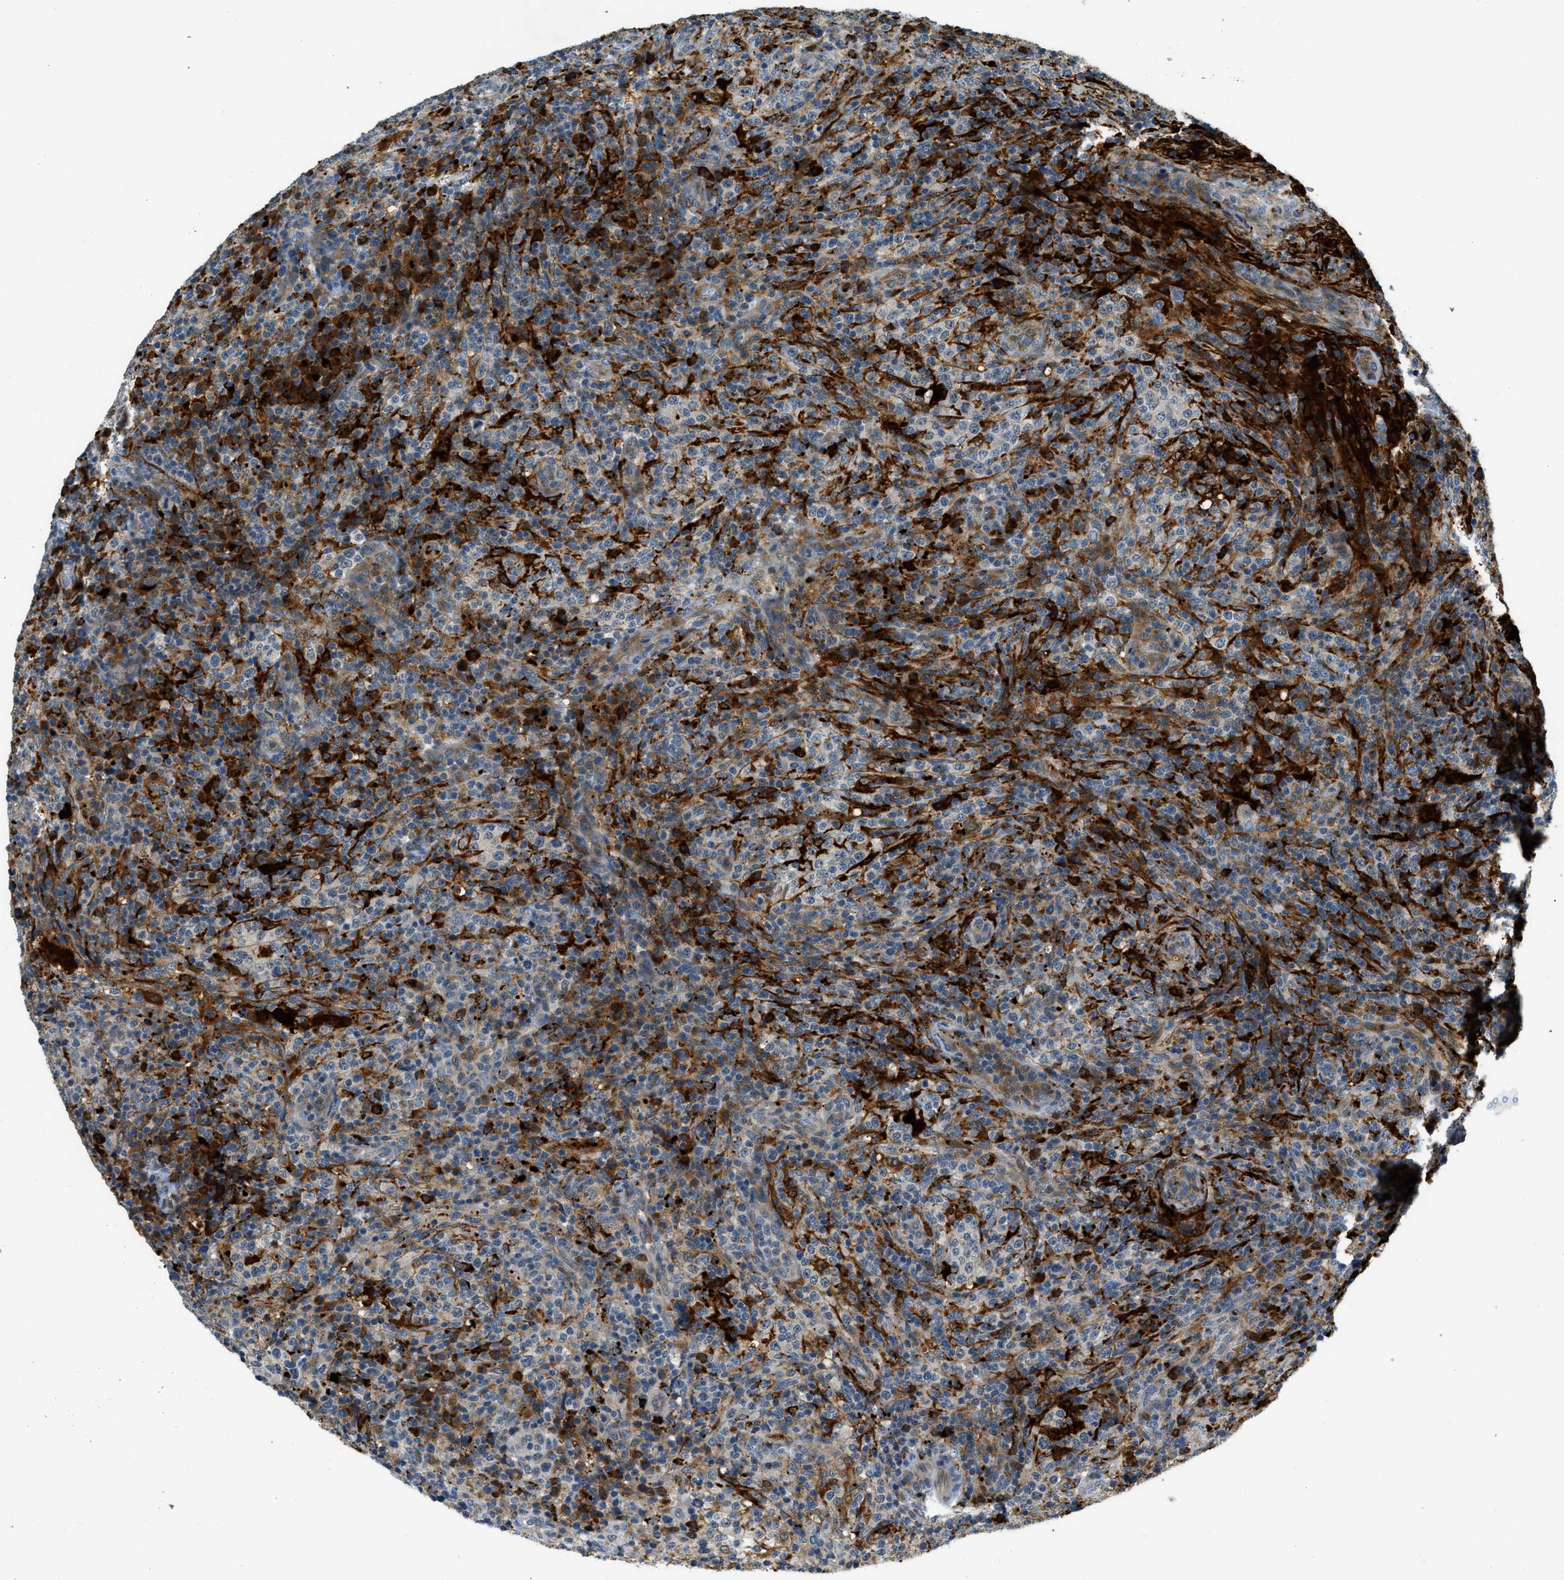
{"staining": {"intensity": "weak", "quantity": "<25%", "location": "cytoplasmic/membranous"}, "tissue": "lymphoma", "cell_type": "Tumor cells", "image_type": "cancer", "snomed": [{"axis": "morphology", "description": "Malignant lymphoma, non-Hodgkin's type, High grade"}, {"axis": "topography", "description": "Lymph node"}], "caption": "Immunohistochemistry image of human lymphoma stained for a protein (brown), which exhibits no positivity in tumor cells.", "gene": "HERC2", "patient": {"sex": "female", "age": 76}}